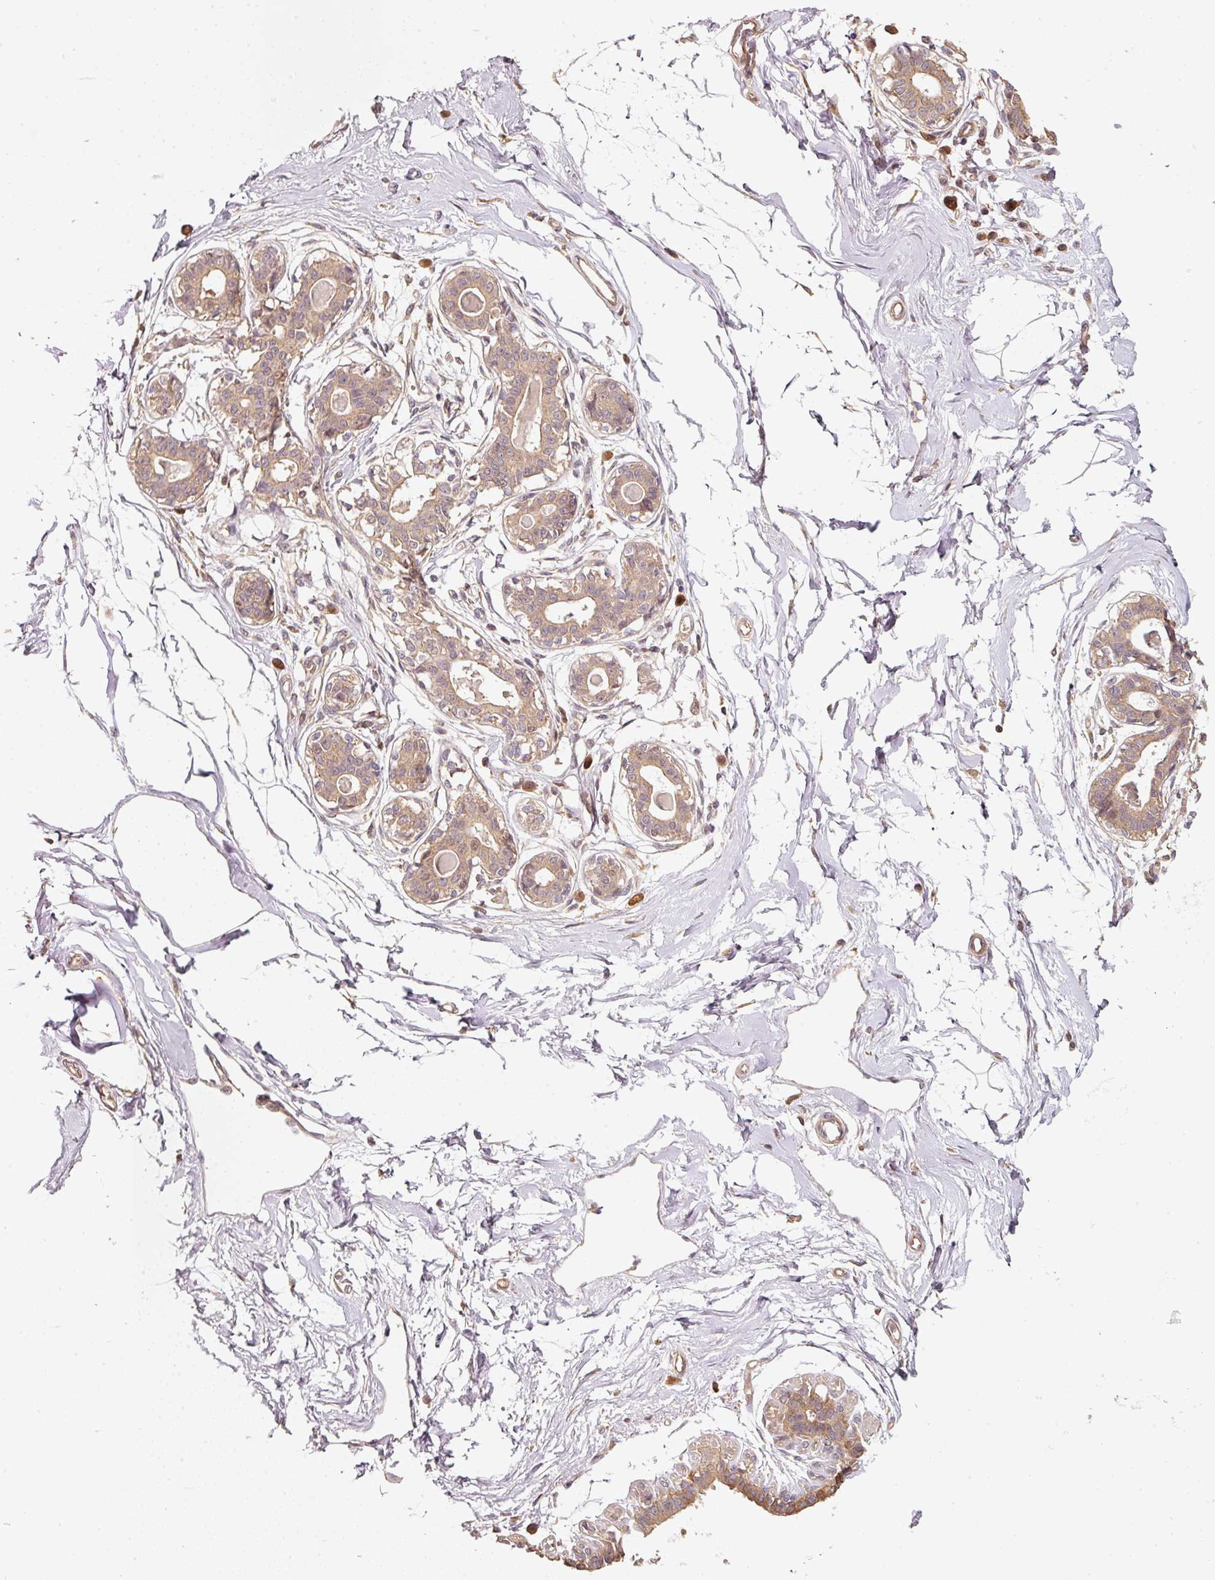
{"staining": {"intensity": "negative", "quantity": "none", "location": "none"}, "tissue": "breast", "cell_type": "Adipocytes", "image_type": "normal", "snomed": [{"axis": "morphology", "description": "Normal tissue, NOS"}, {"axis": "topography", "description": "Breast"}], "caption": "This is an immunohistochemistry (IHC) photomicrograph of unremarkable breast. There is no expression in adipocytes.", "gene": "RRAS2", "patient": {"sex": "female", "age": 45}}